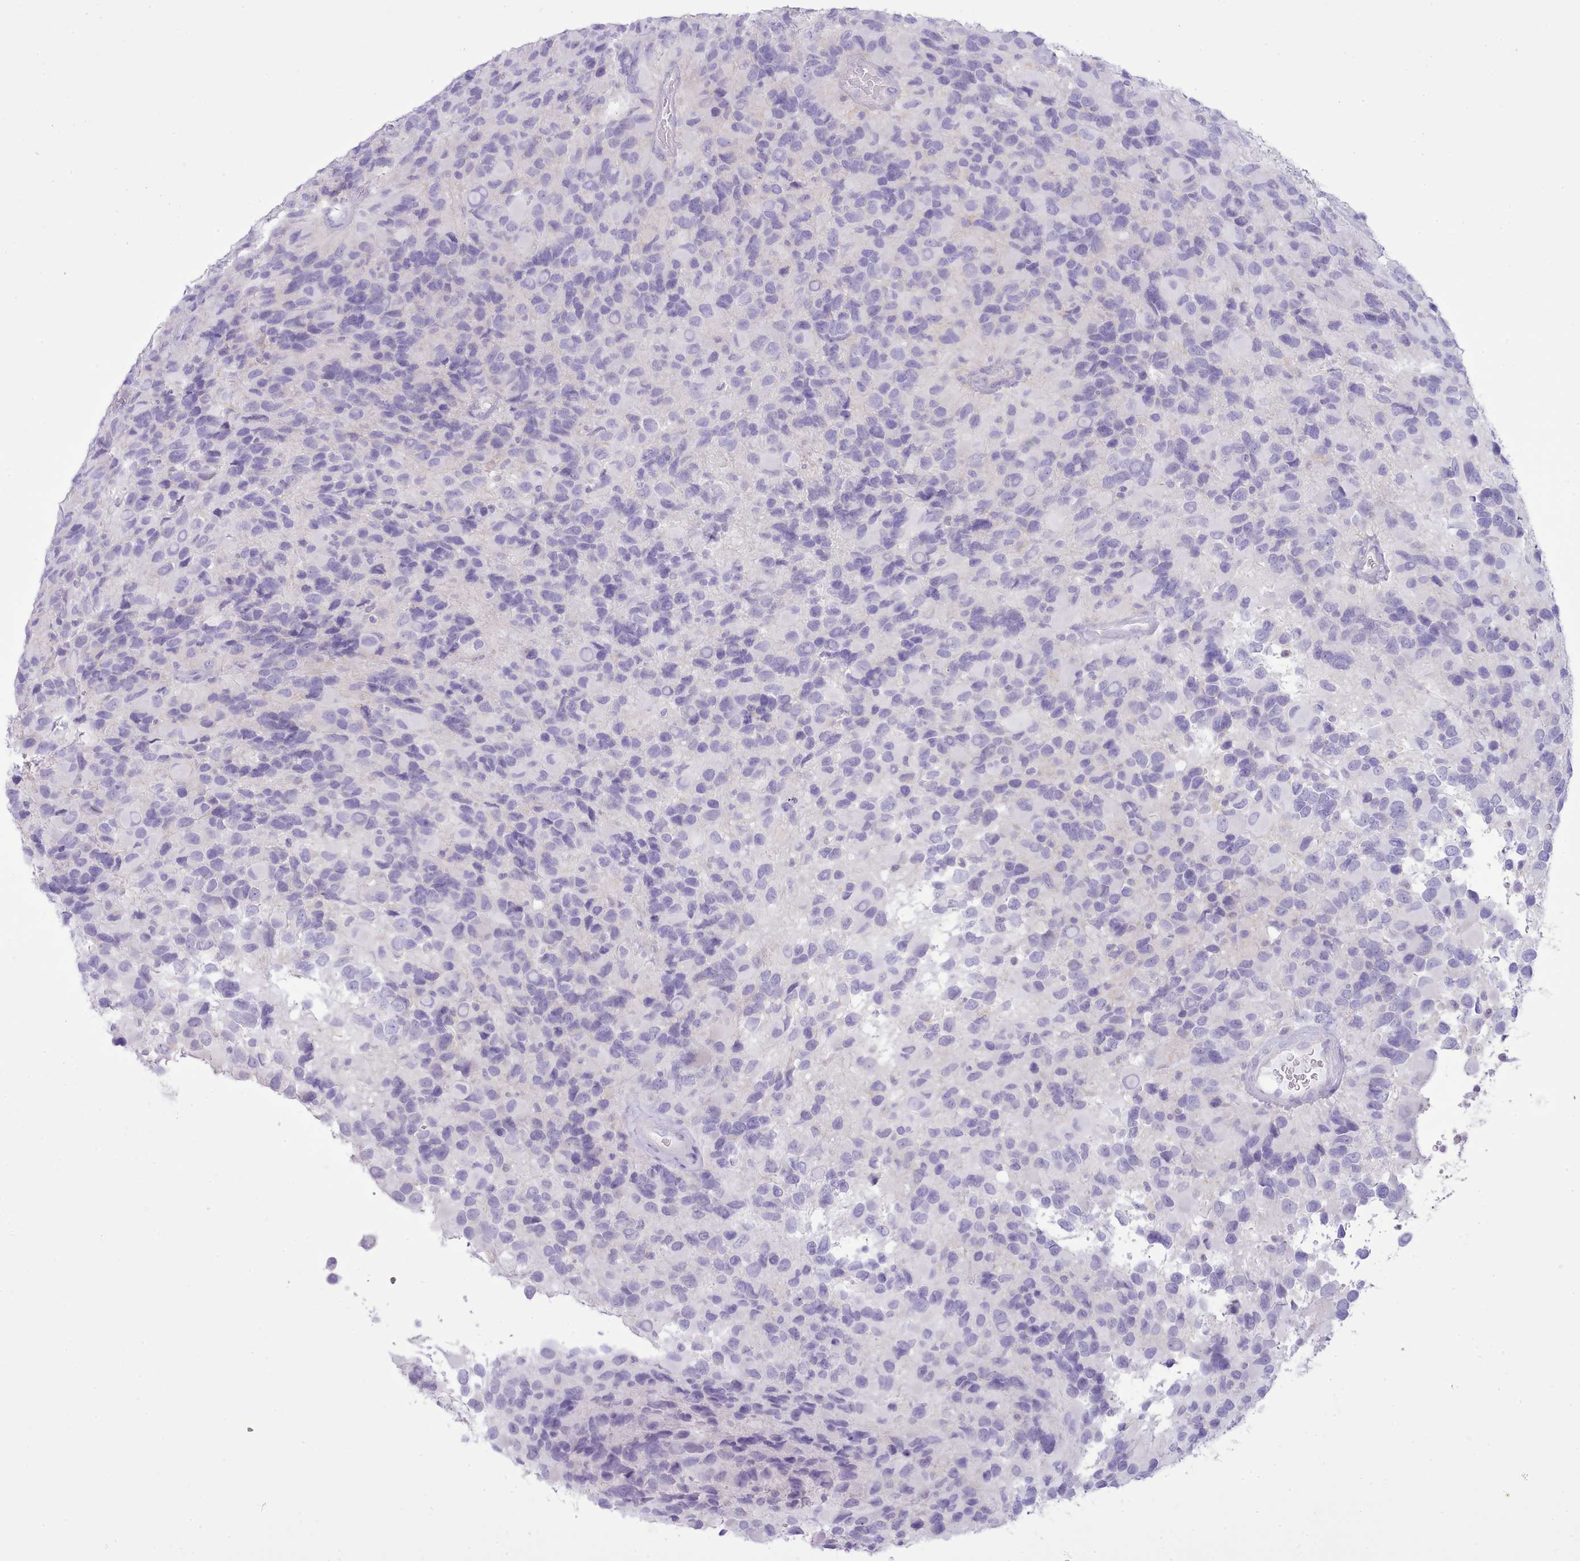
{"staining": {"intensity": "negative", "quantity": "none", "location": "none"}, "tissue": "glioma", "cell_type": "Tumor cells", "image_type": "cancer", "snomed": [{"axis": "morphology", "description": "Glioma, malignant, High grade"}, {"axis": "topography", "description": "Brain"}], "caption": "Glioma was stained to show a protein in brown. There is no significant positivity in tumor cells.", "gene": "MDFI", "patient": {"sex": "male", "age": 77}}